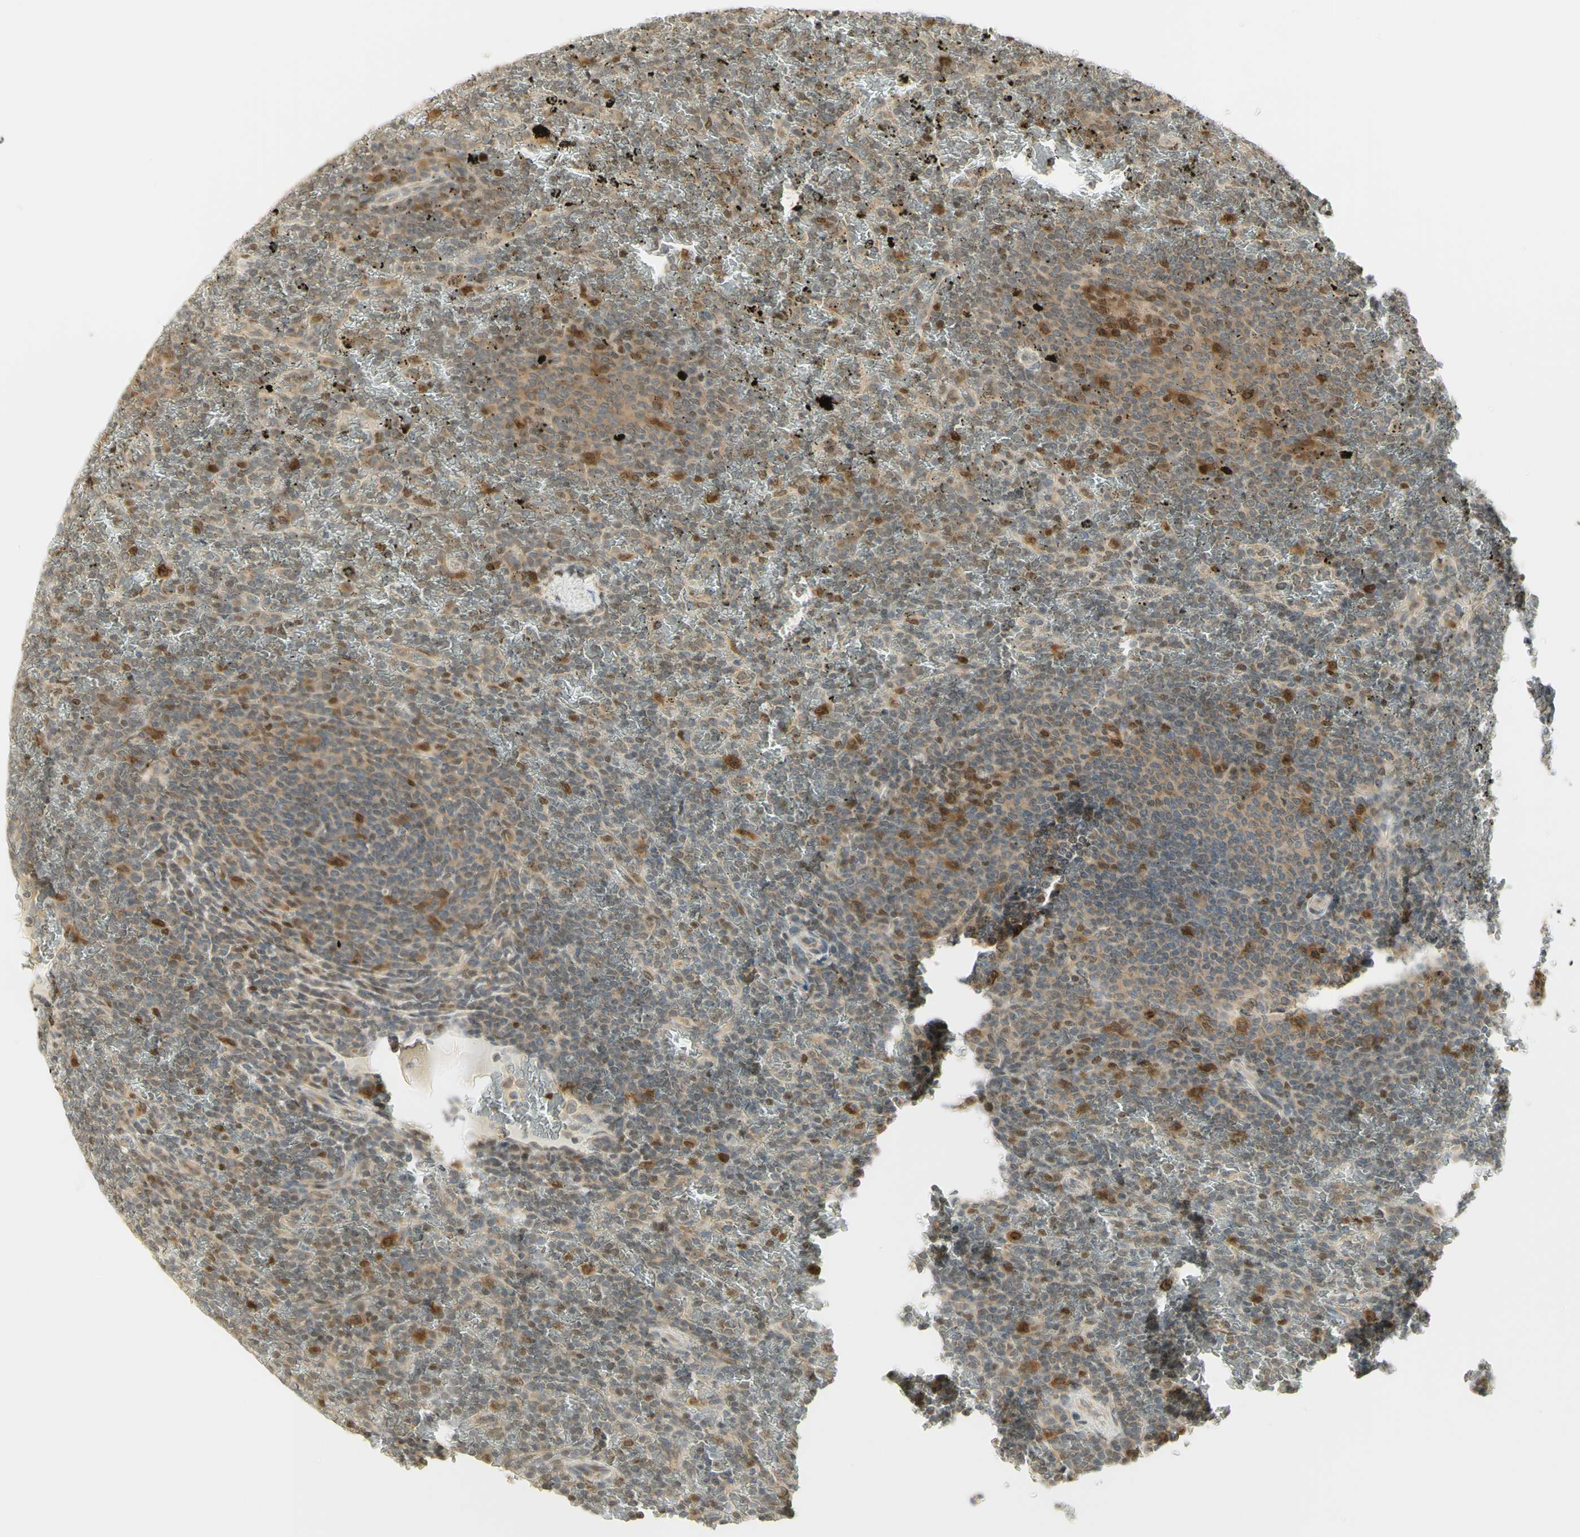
{"staining": {"intensity": "moderate", "quantity": ">75%", "location": "cytoplasmic/membranous,nuclear"}, "tissue": "lymphoma", "cell_type": "Tumor cells", "image_type": "cancer", "snomed": [{"axis": "morphology", "description": "Malignant lymphoma, non-Hodgkin's type, Low grade"}, {"axis": "topography", "description": "Spleen"}], "caption": "A micrograph of human malignant lymphoma, non-Hodgkin's type (low-grade) stained for a protein shows moderate cytoplasmic/membranous and nuclear brown staining in tumor cells.", "gene": "KIF11", "patient": {"sex": "female", "age": 77}}